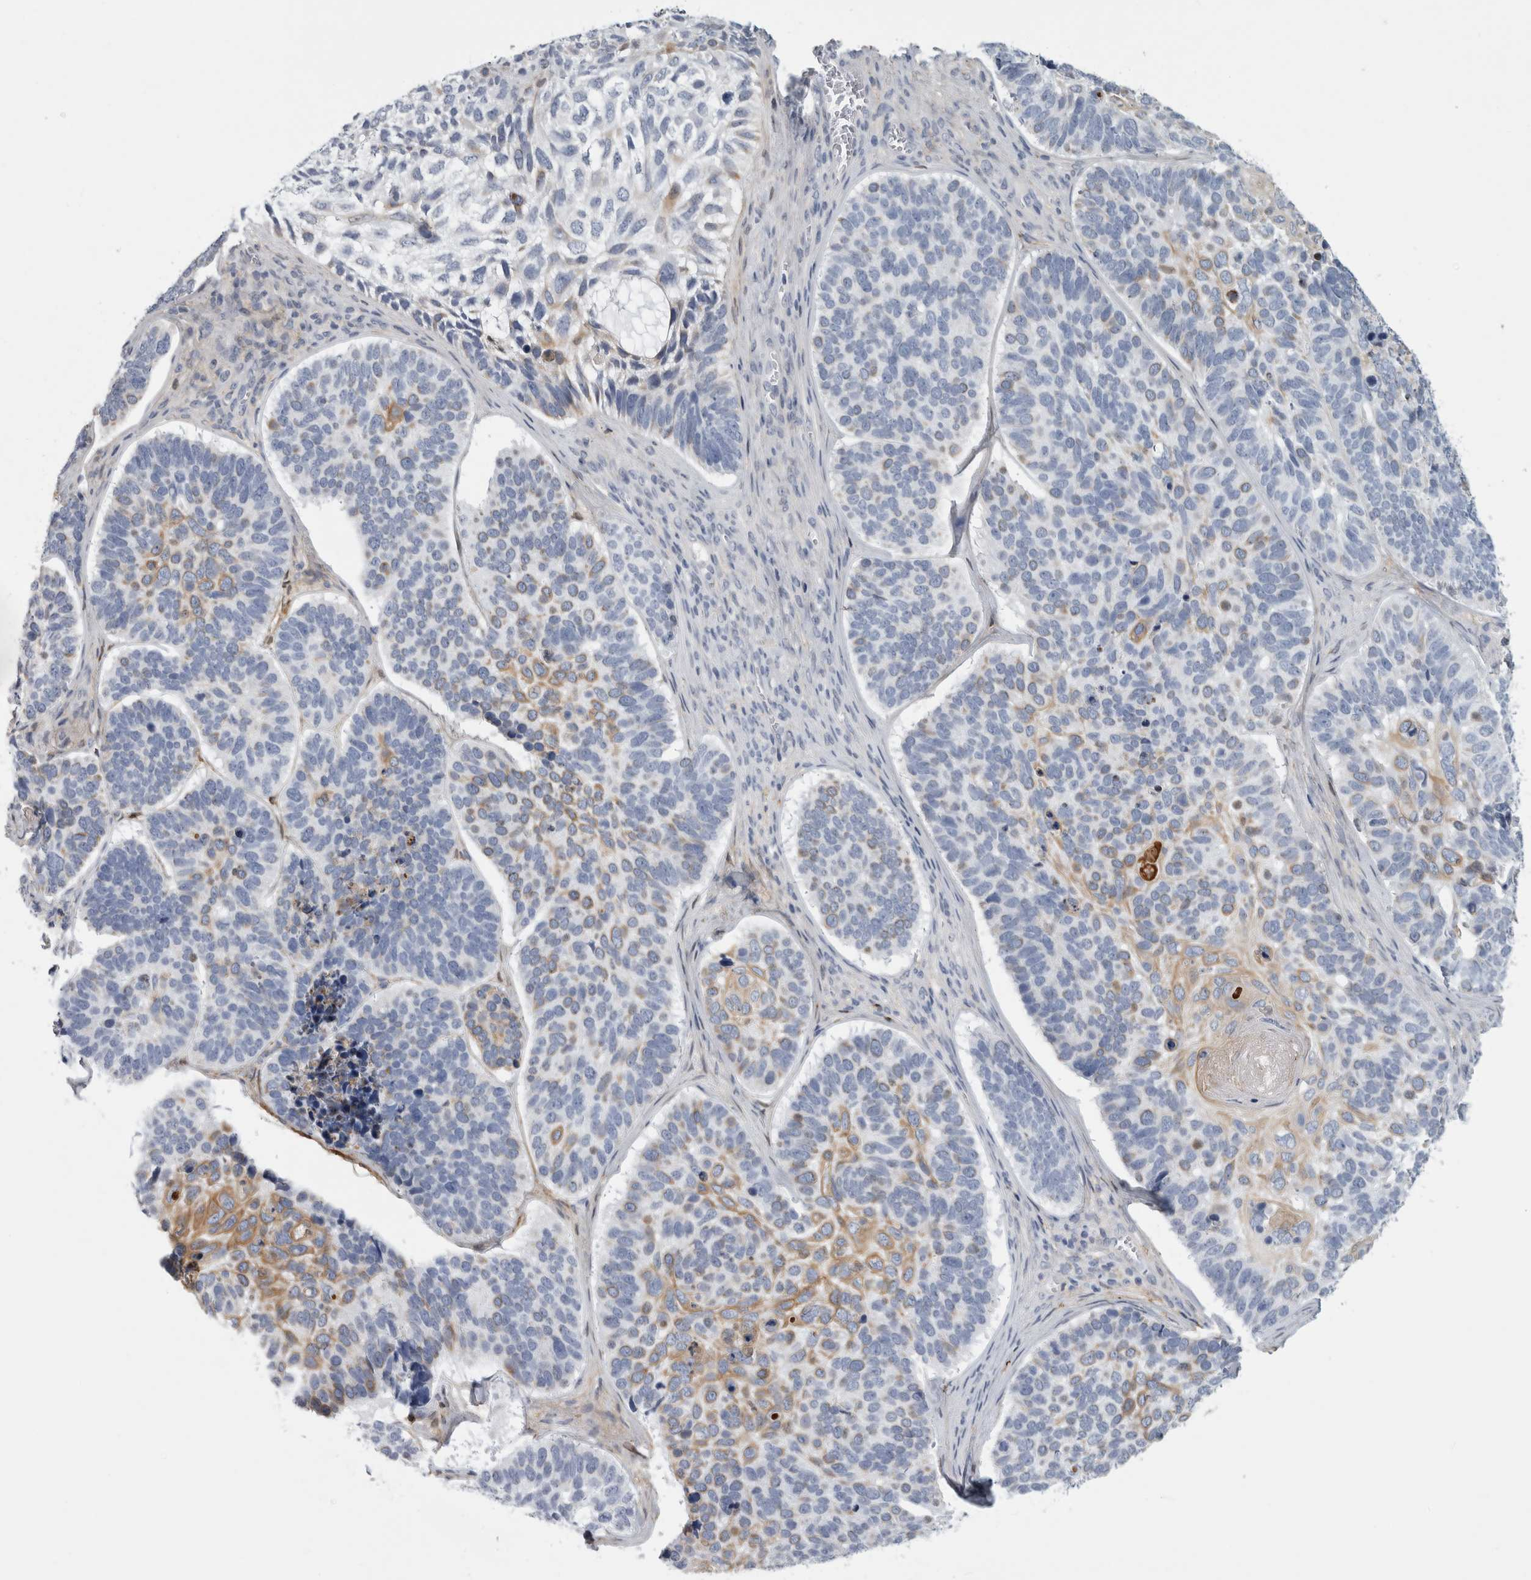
{"staining": {"intensity": "moderate", "quantity": "<25%", "location": "cytoplasmic/membranous"}, "tissue": "skin cancer", "cell_type": "Tumor cells", "image_type": "cancer", "snomed": [{"axis": "morphology", "description": "Basal cell carcinoma"}, {"axis": "topography", "description": "Skin"}], "caption": "Protein expression analysis of human skin cancer (basal cell carcinoma) reveals moderate cytoplasmic/membranous expression in approximately <25% of tumor cells.", "gene": "DNAJC24", "patient": {"sex": "male", "age": 62}}